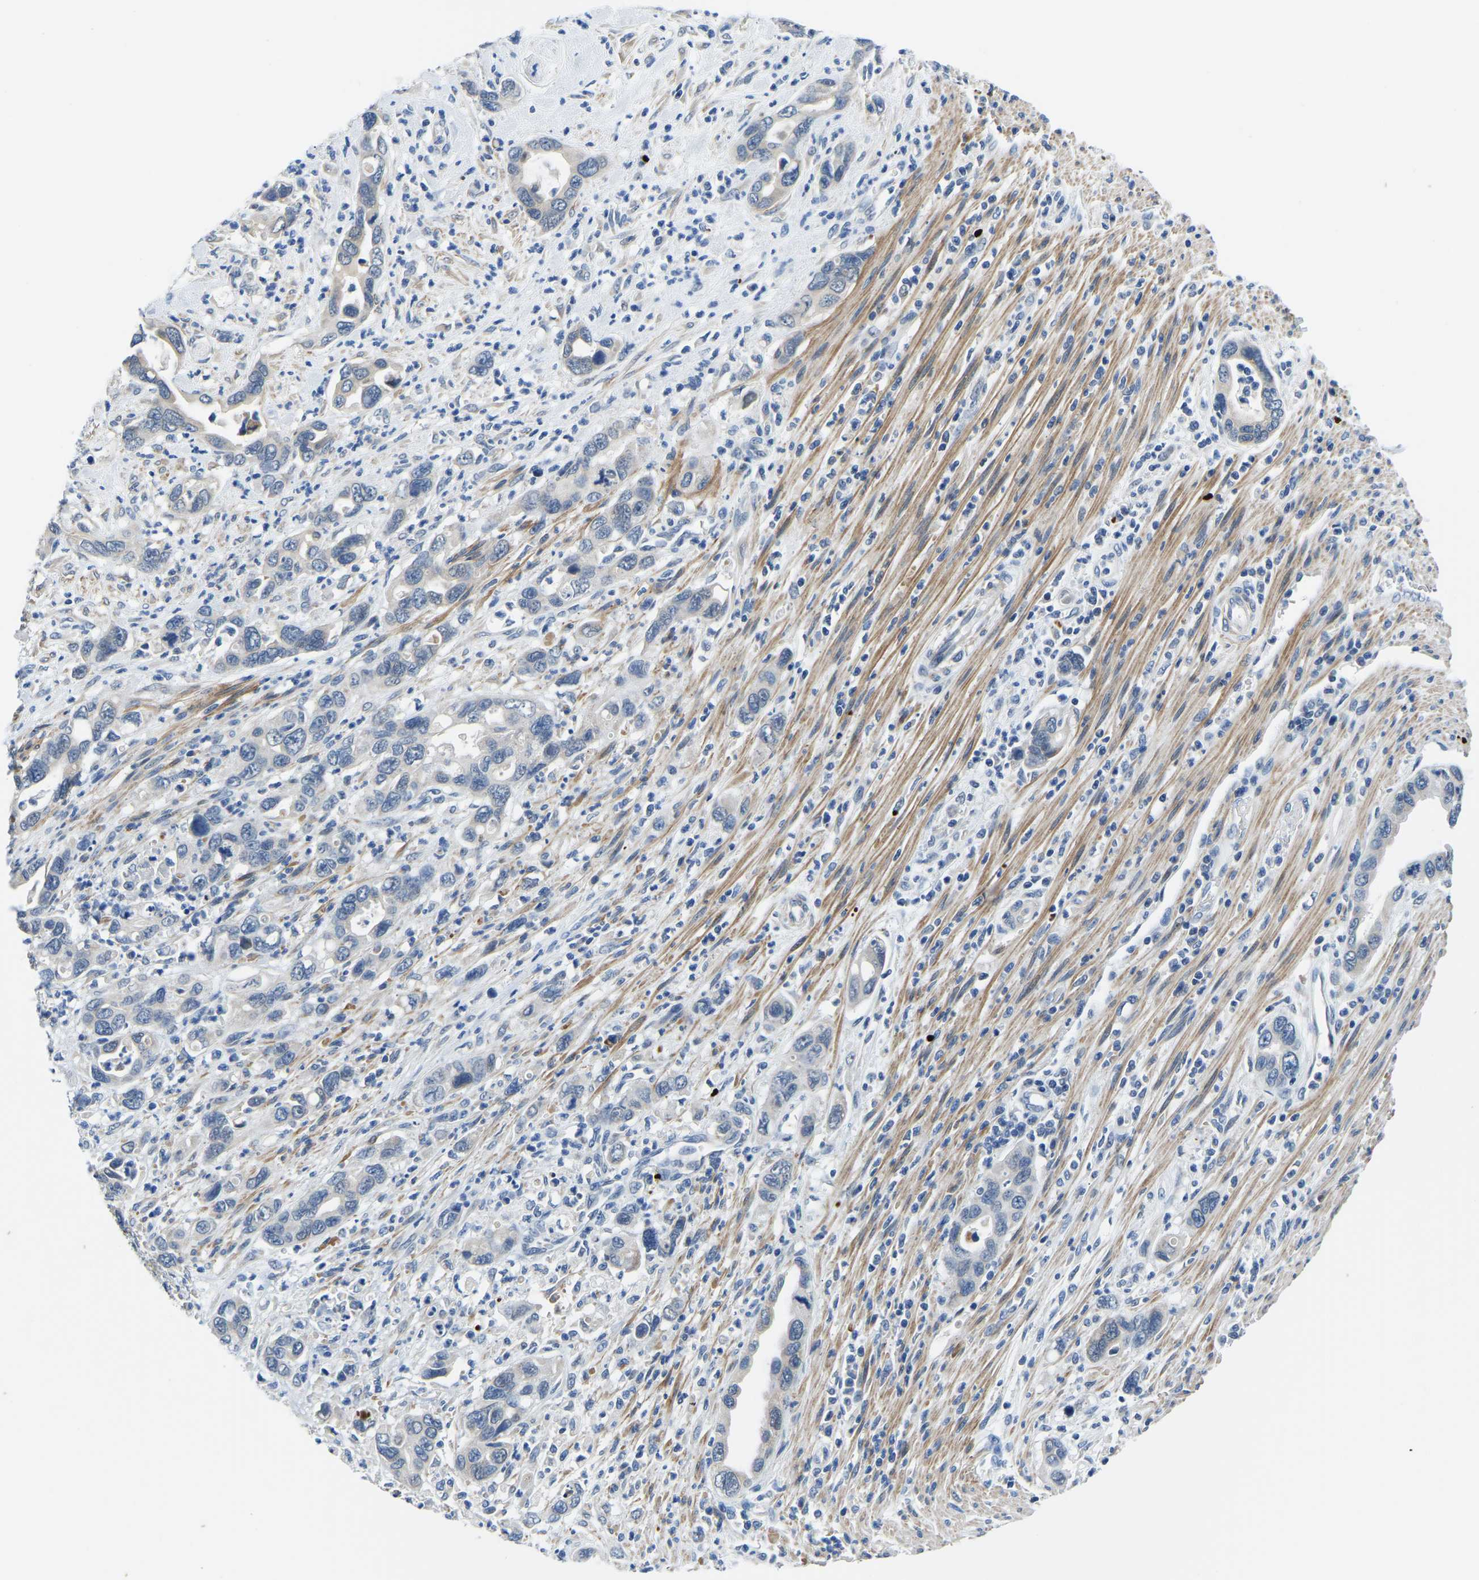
{"staining": {"intensity": "negative", "quantity": "none", "location": "none"}, "tissue": "pancreatic cancer", "cell_type": "Tumor cells", "image_type": "cancer", "snomed": [{"axis": "morphology", "description": "Adenocarcinoma, NOS"}, {"axis": "topography", "description": "Pancreas"}], "caption": "Immunohistochemical staining of pancreatic cancer exhibits no significant positivity in tumor cells.", "gene": "LIAS", "patient": {"sex": "female", "age": 70}}